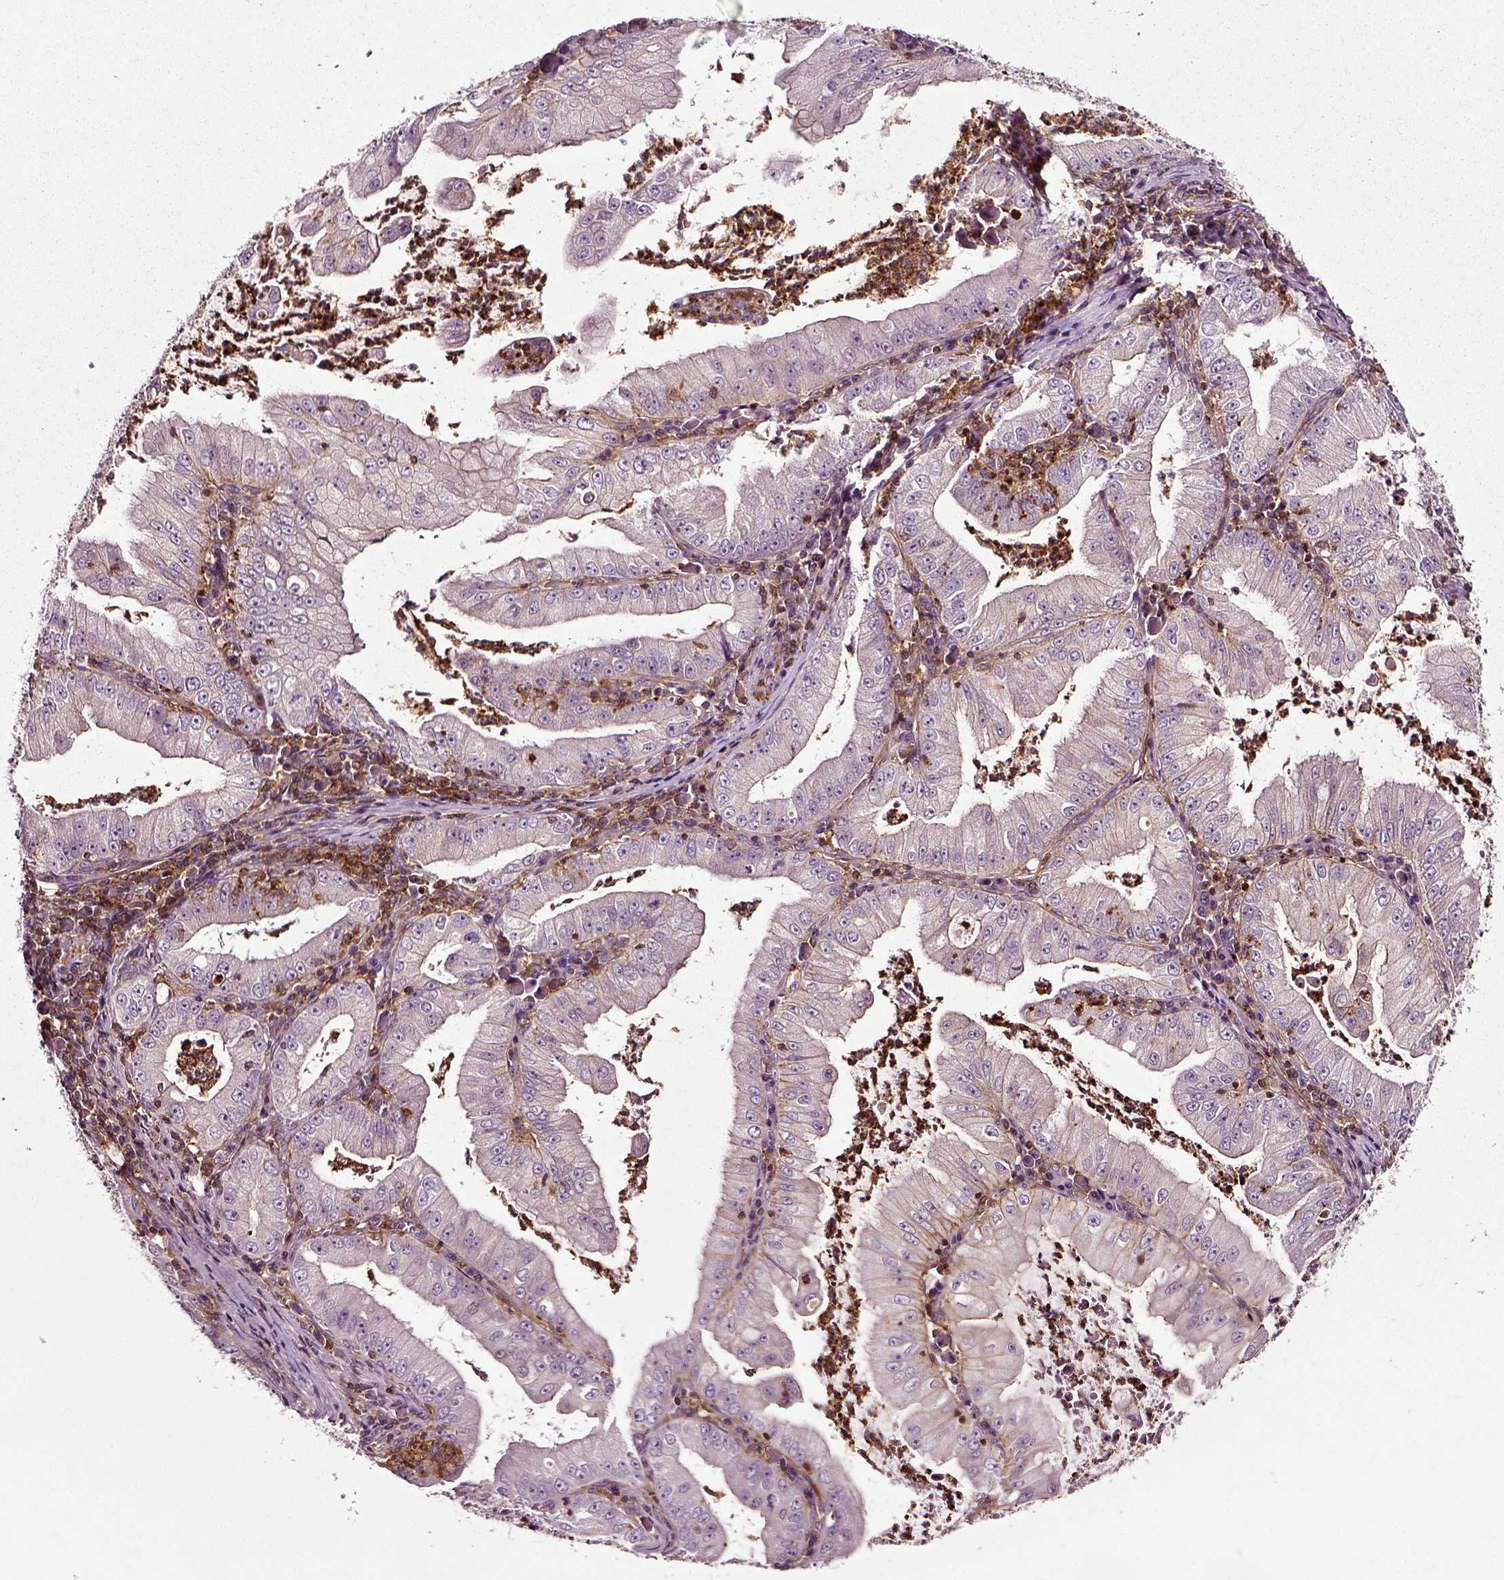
{"staining": {"intensity": "moderate", "quantity": "<25%", "location": "cytoplasmic/membranous"}, "tissue": "stomach cancer", "cell_type": "Tumor cells", "image_type": "cancer", "snomed": [{"axis": "morphology", "description": "Adenocarcinoma, NOS"}, {"axis": "topography", "description": "Stomach"}], "caption": "Immunohistochemical staining of stomach cancer (adenocarcinoma) exhibits low levels of moderate cytoplasmic/membranous expression in about <25% of tumor cells.", "gene": "RHOF", "patient": {"sex": "male", "age": 76}}